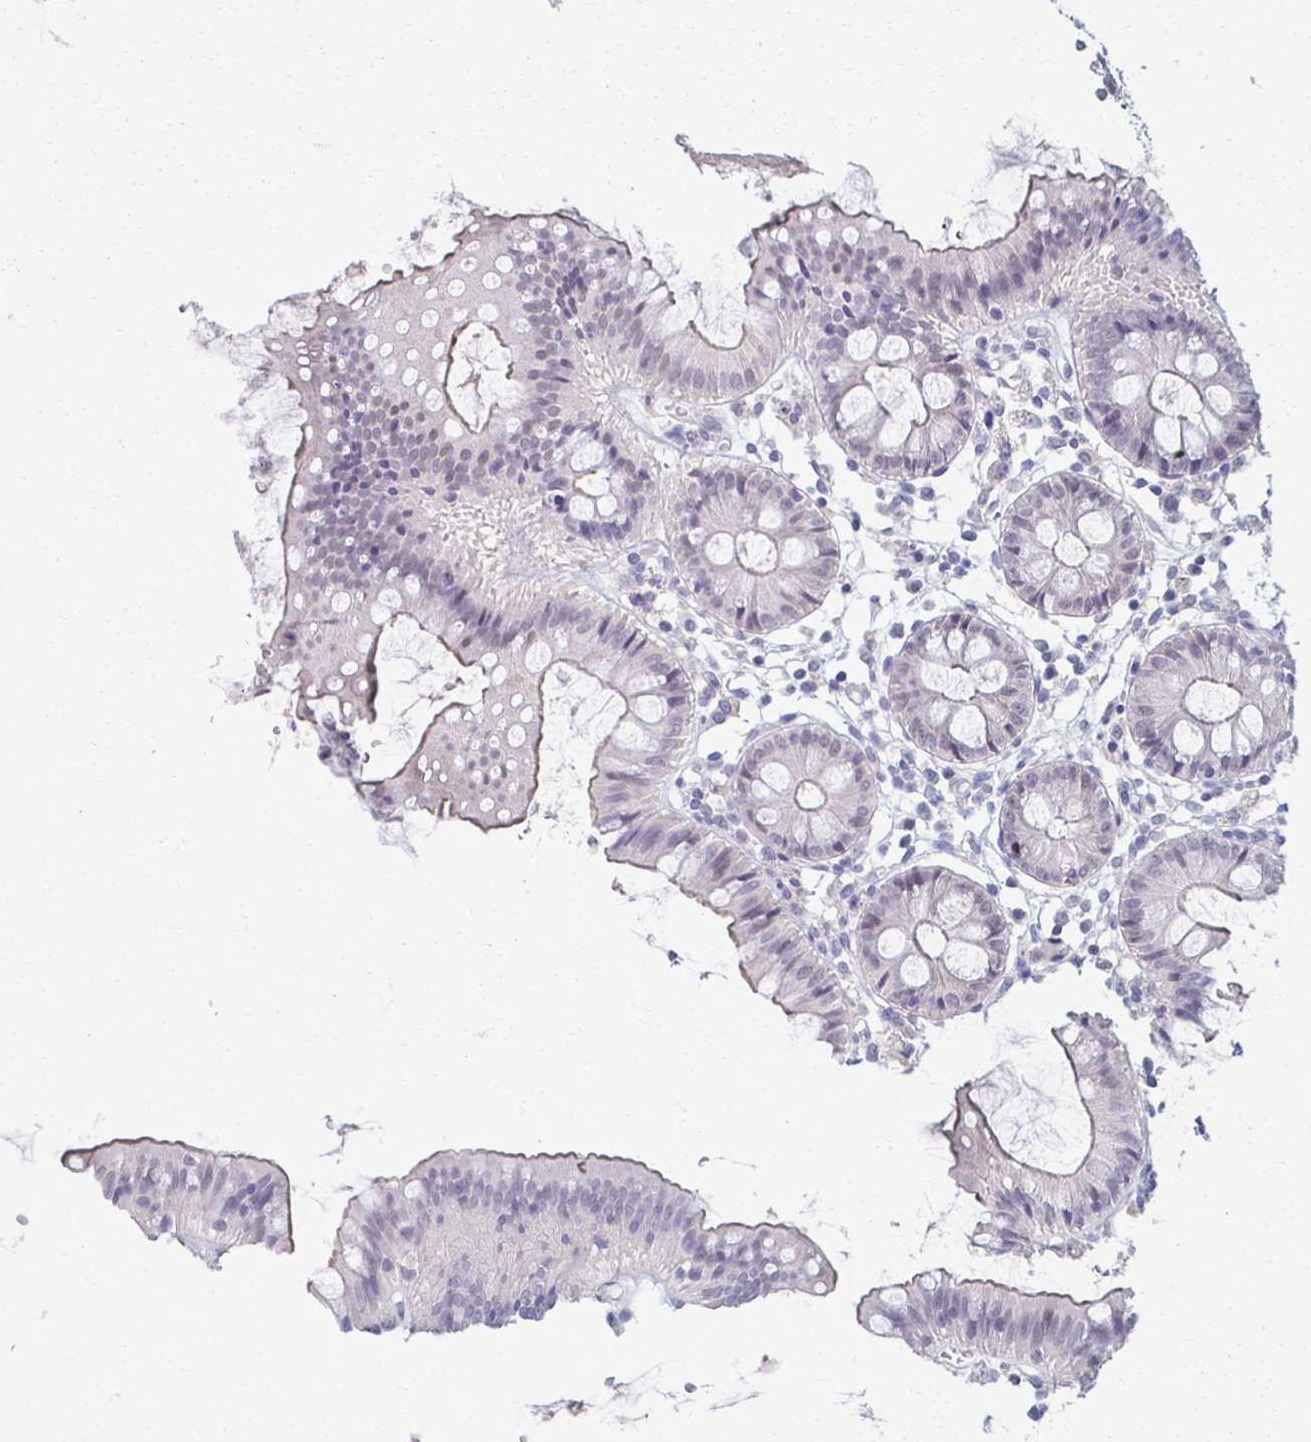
{"staining": {"intensity": "negative", "quantity": "none", "location": "none"}, "tissue": "colon", "cell_type": "Endothelial cells", "image_type": "normal", "snomed": [{"axis": "morphology", "description": "Normal tissue, NOS"}, {"axis": "topography", "description": "Colon"}], "caption": "The immunohistochemistry (IHC) histopathology image has no significant staining in endothelial cells of colon.", "gene": "FOXO4", "patient": {"sex": "female", "age": 84}}